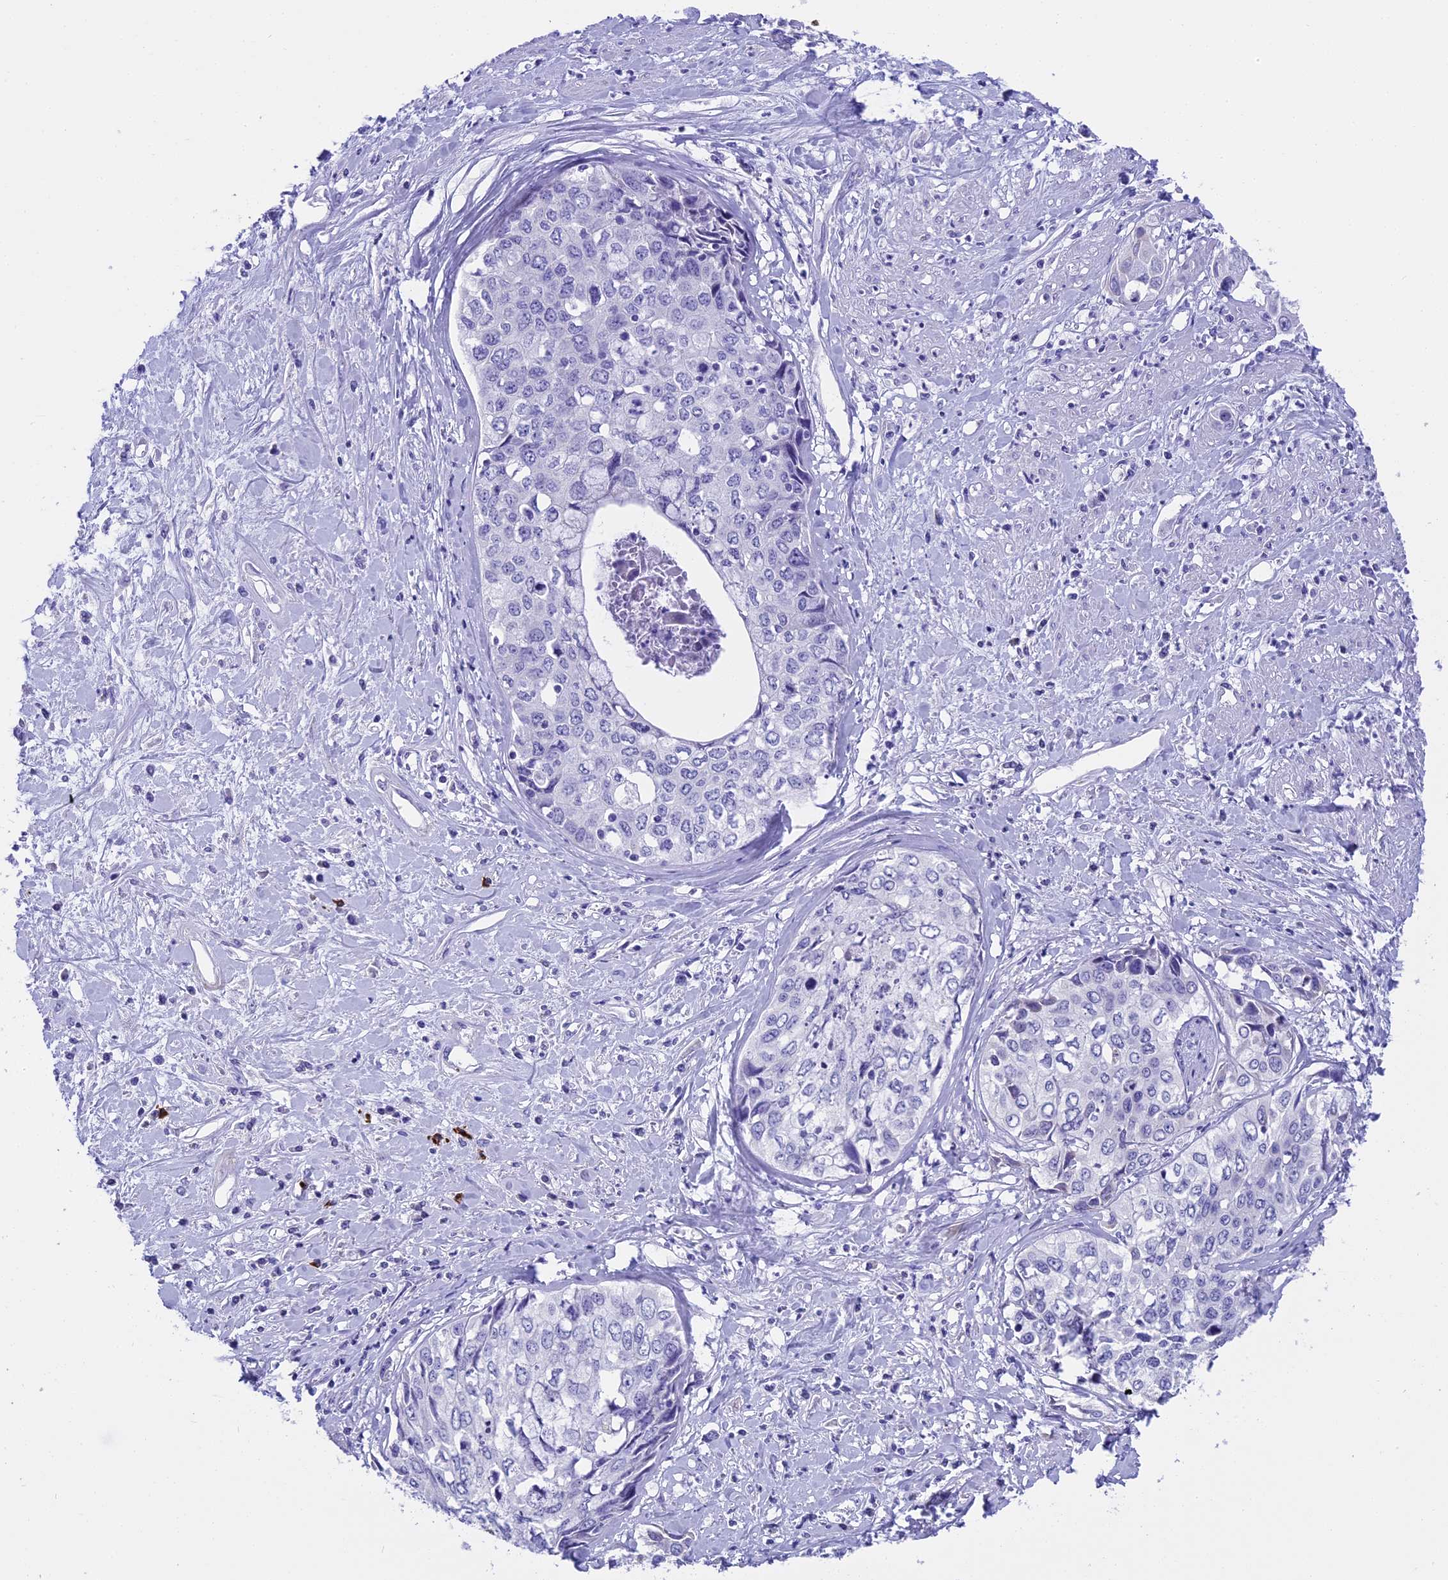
{"staining": {"intensity": "negative", "quantity": "none", "location": "none"}, "tissue": "cervical cancer", "cell_type": "Tumor cells", "image_type": "cancer", "snomed": [{"axis": "morphology", "description": "Squamous cell carcinoma, NOS"}, {"axis": "topography", "description": "Cervix"}], "caption": "Tumor cells show no significant protein staining in cervical cancer (squamous cell carcinoma). (DAB (3,3'-diaminobenzidine) immunohistochemistry, high magnification).", "gene": "KCTD14", "patient": {"sex": "female", "age": 31}}